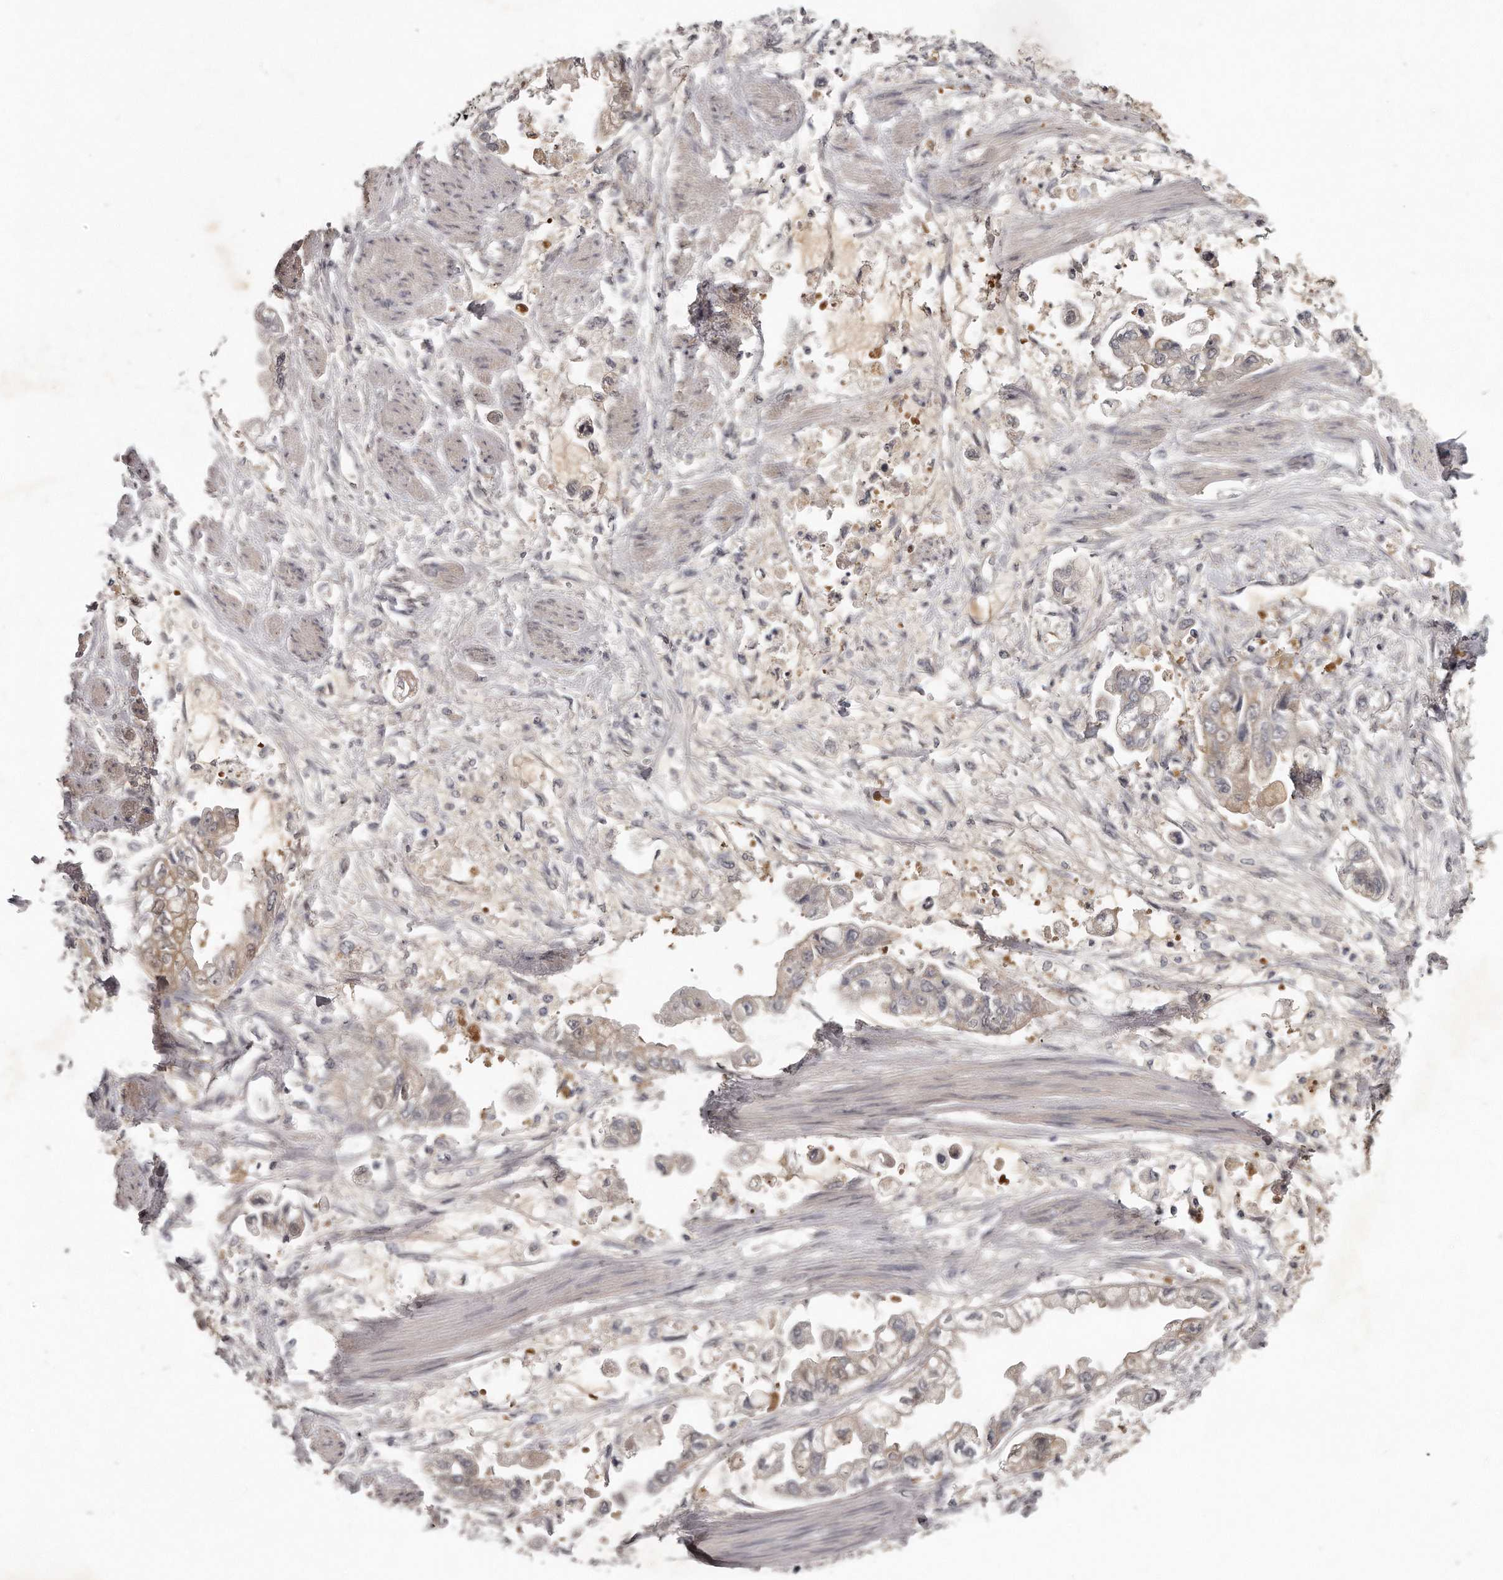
{"staining": {"intensity": "weak", "quantity": "25%-75%", "location": "cytoplasmic/membranous"}, "tissue": "stomach cancer", "cell_type": "Tumor cells", "image_type": "cancer", "snomed": [{"axis": "morphology", "description": "Adenocarcinoma, NOS"}, {"axis": "topography", "description": "Stomach"}], "caption": "A brown stain labels weak cytoplasmic/membranous positivity of a protein in stomach cancer (adenocarcinoma) tumor cells. Ihc stains the protein of interest in brown and the nuclei are stained blue.", "gene": "GGCT", "patient": {"sex": "male", "age": 62}}